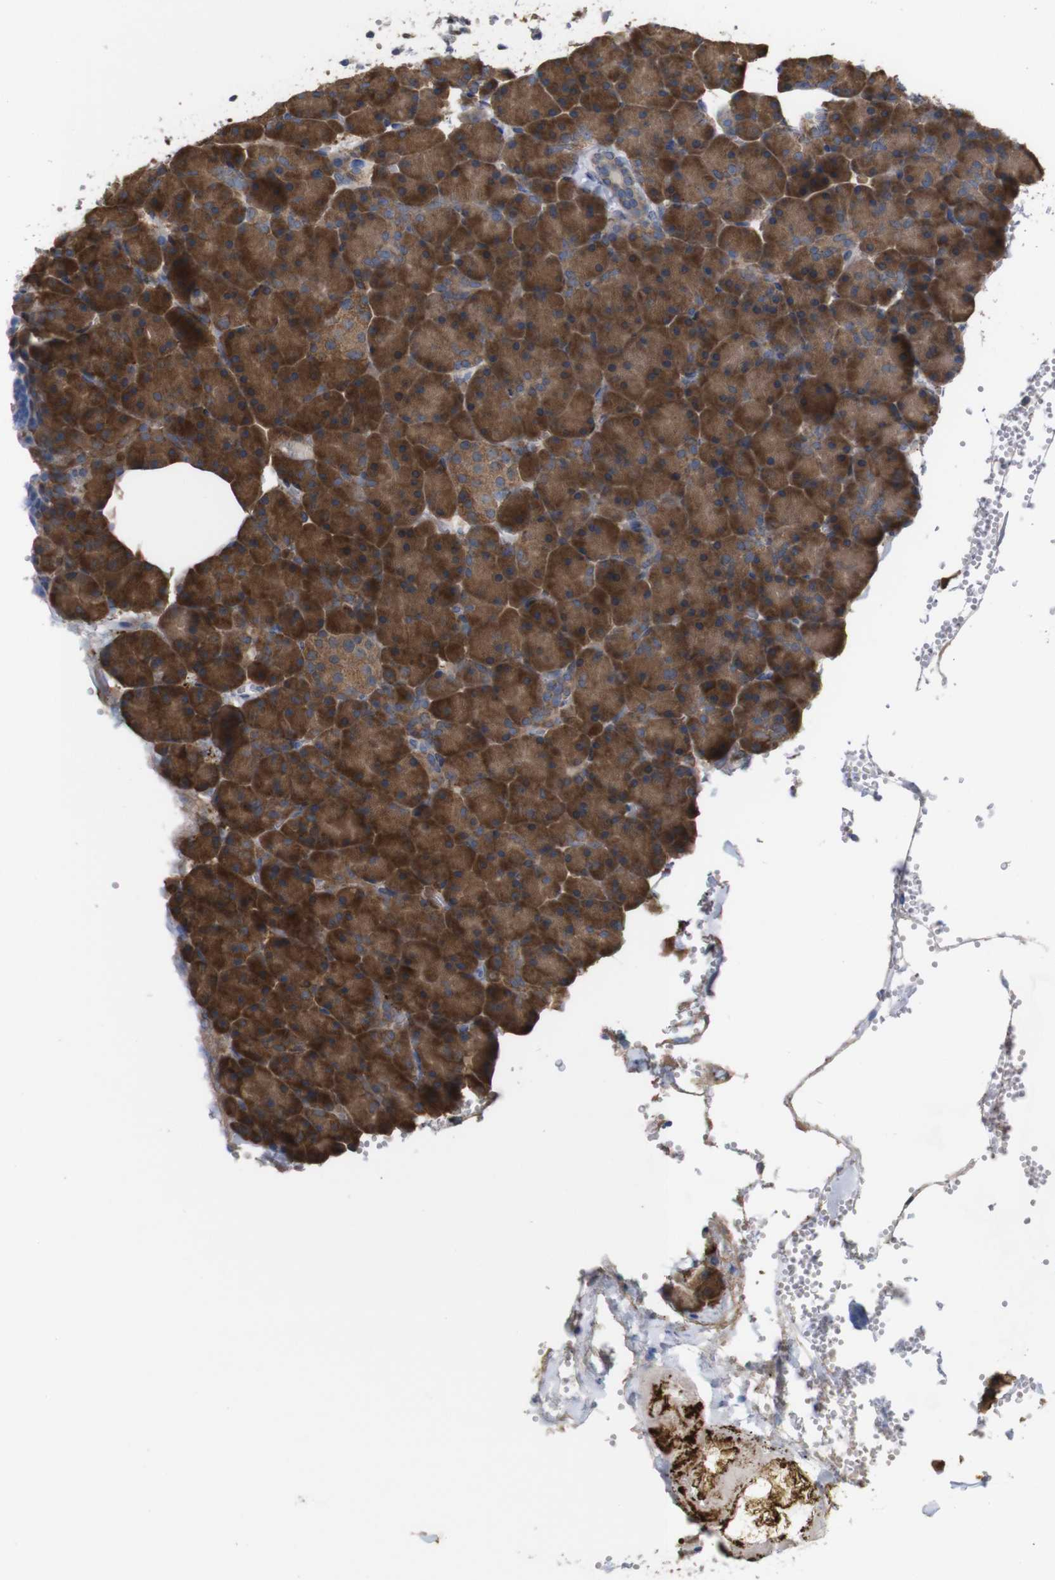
{"staining": {"intensity": "moderate", "quantity": ">75%", "location": "cytoplasmic/membranous"}, "tissue": "pancreas", "cell_type": "Exocrine glandular cells", "image_type": "normal", "snomed": [{"axis": "morphology", "description": "Normal tissue, NOS"}, {"axis": "topography", "description": "Pancreas"}], "caption": "Exocrine glandular cells demonstrate medium levels of moderate cytoplasmic/membranous expression in approximately >75% of cells in unremarkable pancreas. Immunohistochemistry stains the protein of interest in brown and the nuclei are stained blue.", "gene": "PTPRR", "patient": {"sex": "female", "age": 35}}